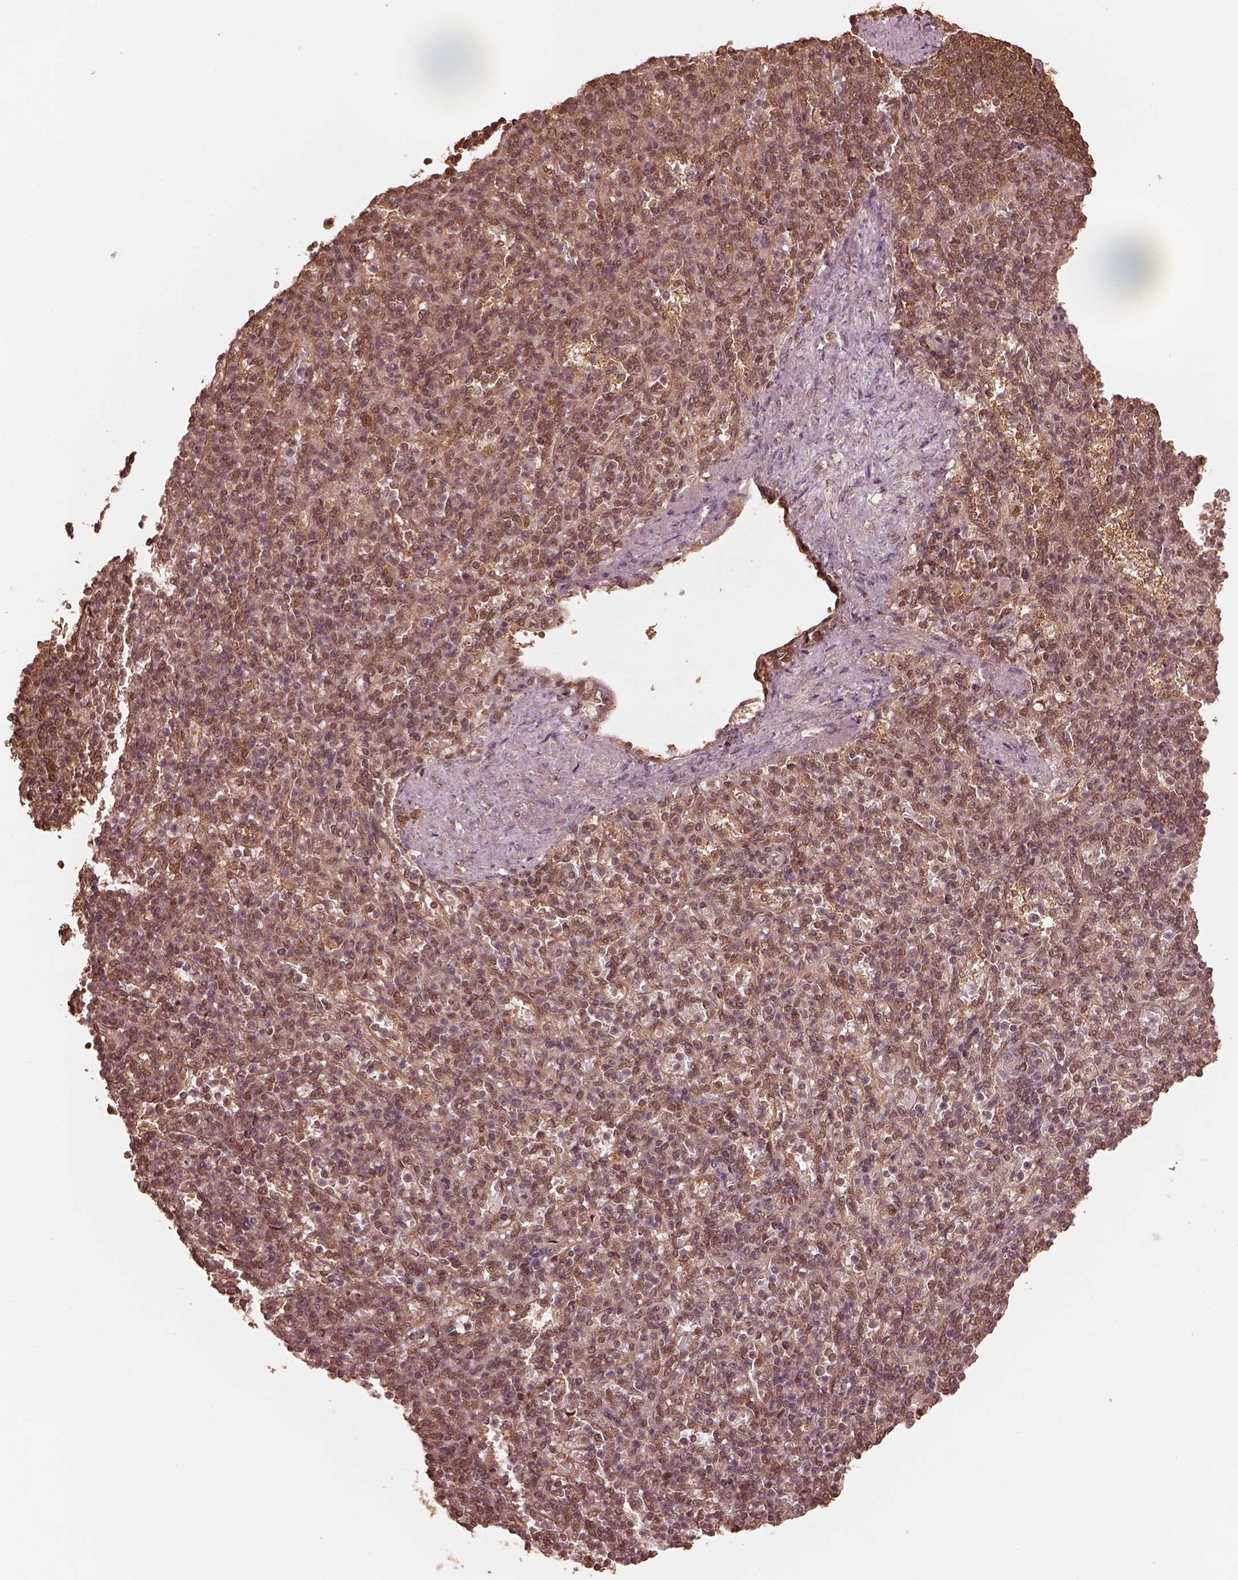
{"staining": {"intensity": "weak", "quantity": "25%-75%", "location": "cytoplasmic/membranous,nuclear"}, "tissue": "spleen", "cell_type": "Cells in red pulp", "image_type": "normal", "snomed": [{"axis": "morphology", "description": "Normal tissue, NOS"}, {"axis": "topography", "description": "Spleen"}], "caption": "A high-resolution photomicrograph shows IHC staining of normal spleen, which demonstrates weak cytoplasmic/membranous,nuclear staining in approximately 25%-75% of cells in red pulp.", "gene": "PSMC5", "patient": {"sex": "female", "age": 74}}